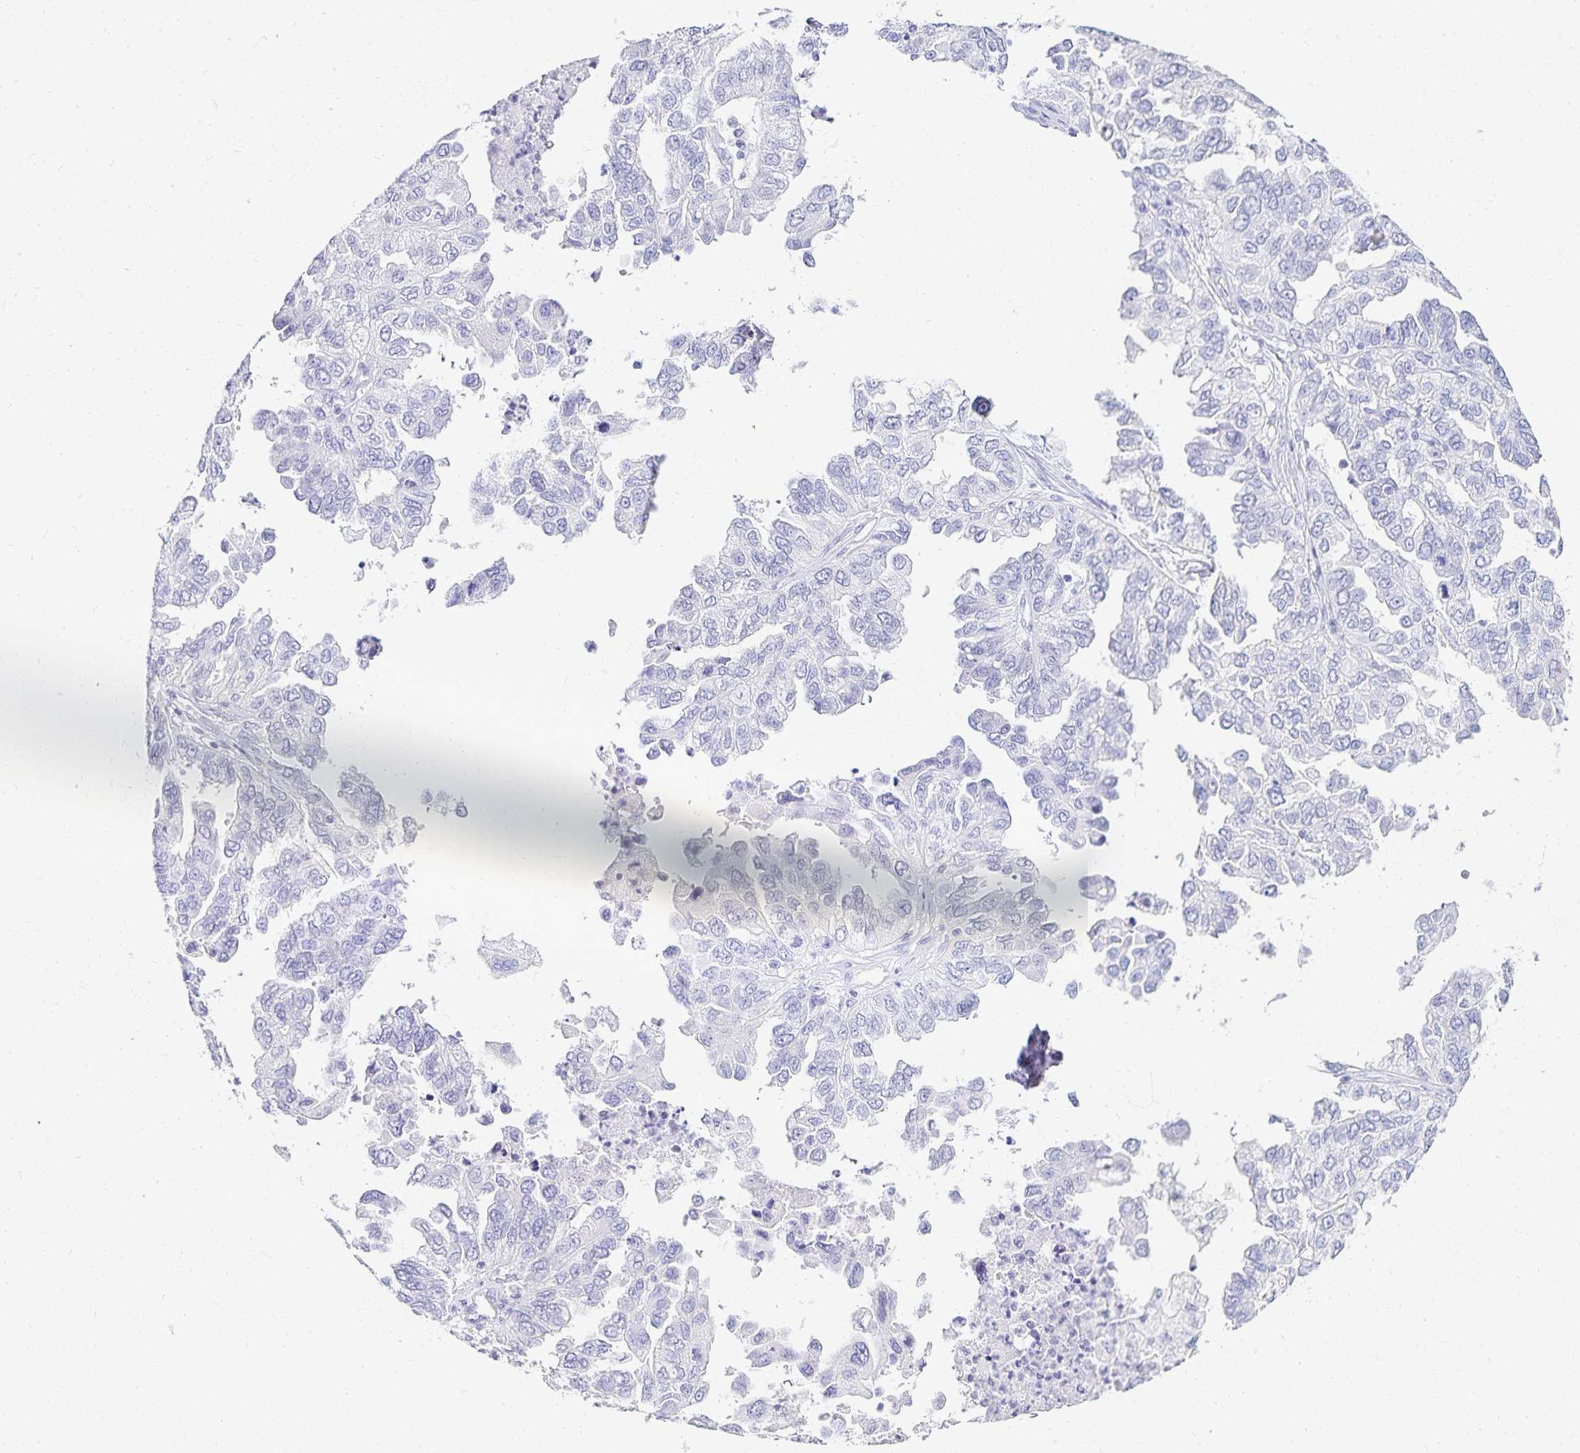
{"staining": {"intensity": "negative", "quantity": "none", "location": "none"}, "tissue": "ovarian cancer", "cell_type": "Tumor cells", "image_type": "cancer", "snomed": [{"axis": "morphology", "description": "Cystadenocarcinoma, serous, NOS"}, {"axis": "topography", "description": "Ovary"}], "caption": "Immunohistochemistry (IHC) micrograph of neoplastic tissue: ovarian cancer (serous cystadenocarcinoma) stained with DAB displays no significant protein positivity in tumor cells.", "gene": "GP2", "patient": {"sex": "female", "age": 53}}